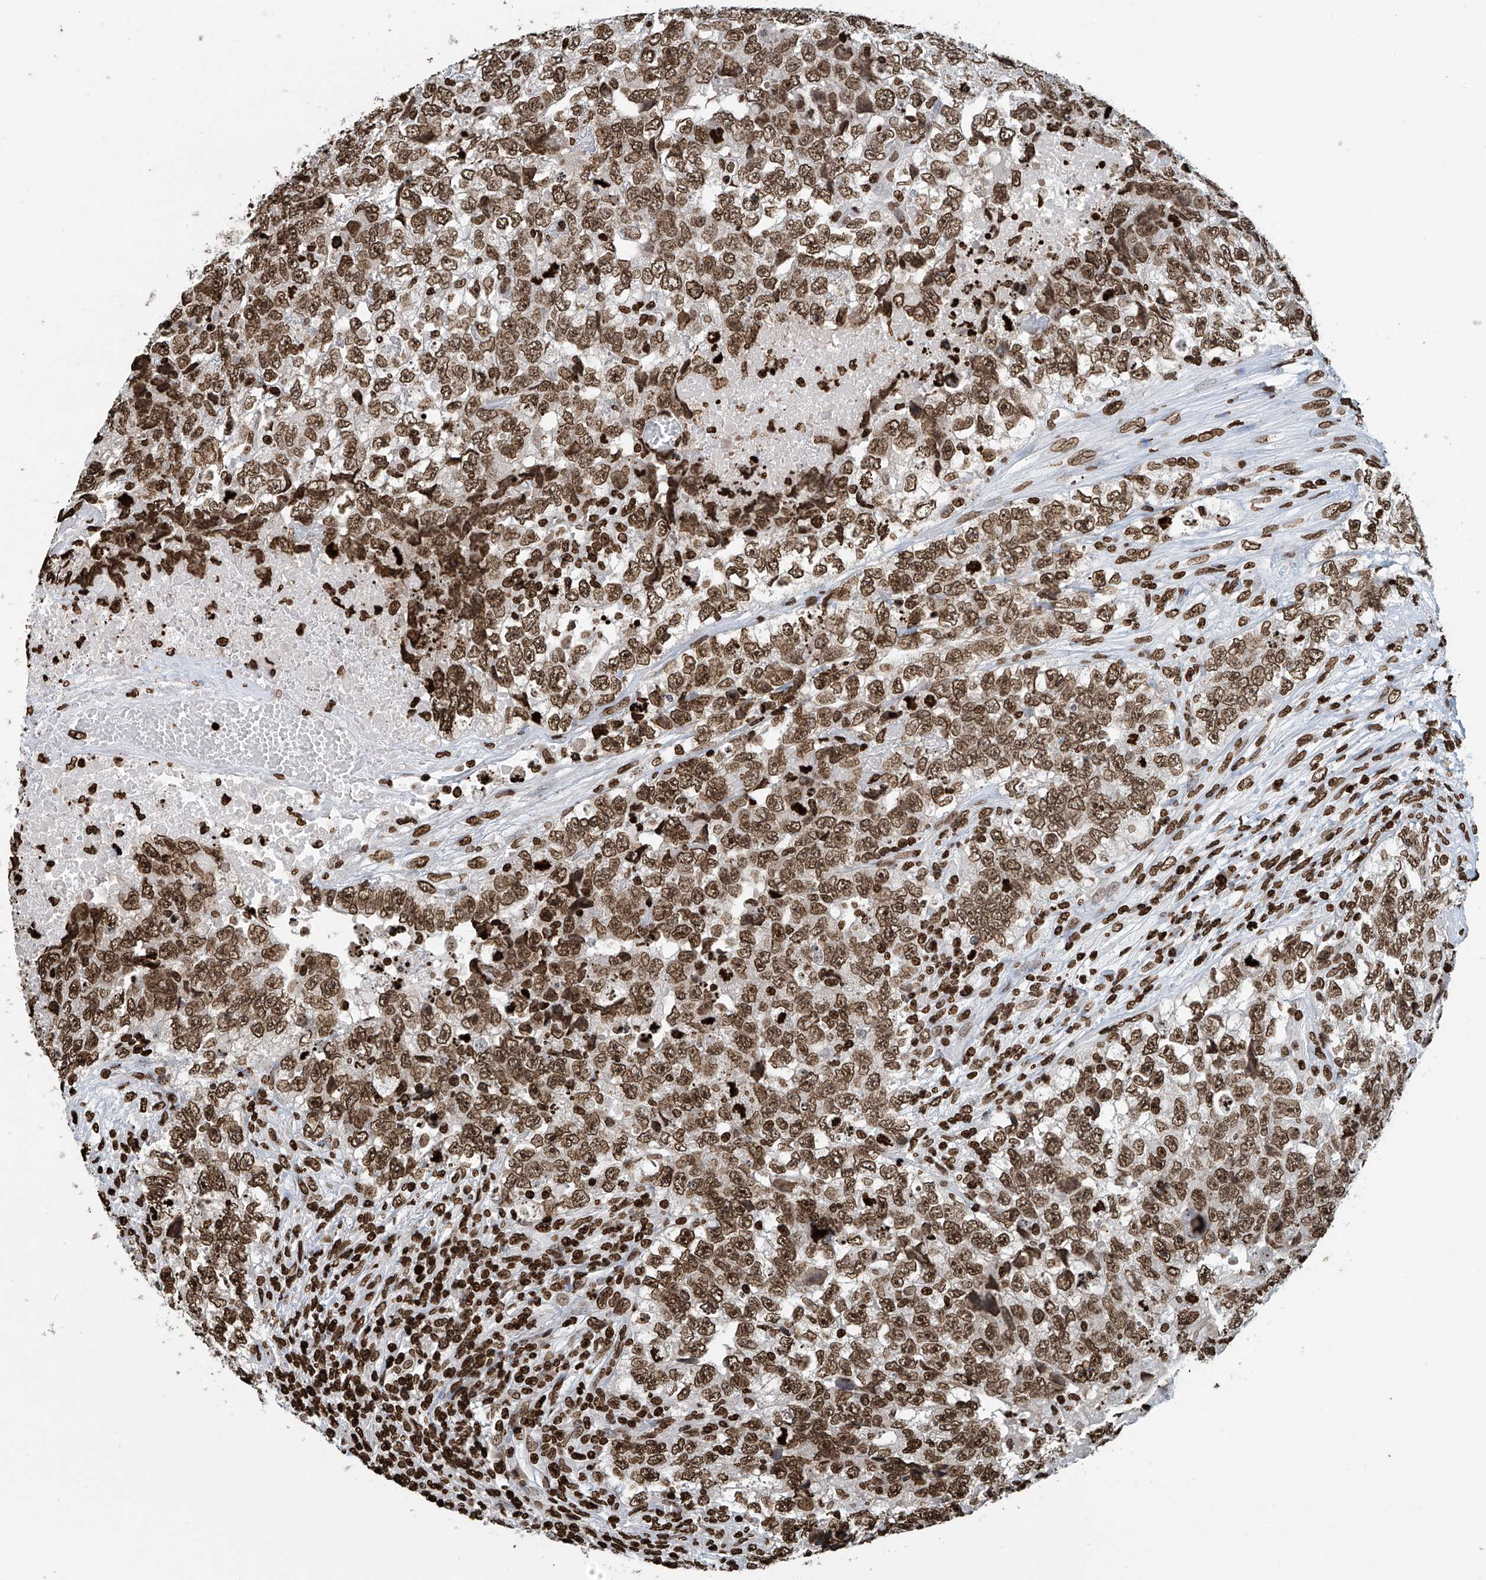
{"staining": {"intensity": "moderate", "quantity": ">75%", "location": "nuclear"}, "tissue": "testis cancer", "cell_type": "Tumor cells", "image_type": "cancer", "snomed": [{"axis": "morphology", "description": "Carcinoma, Embryonal, NOS"}, {"axis": "topography", "description": "Testis"}], "caption": "Human embryonal carcinoma (testis) stained with a brown dye reveals moderate nuclear positive staining in about >75% of tumor cells.", "gene": "DPPA2", "patient": {"sex": "male", "age": 37}}